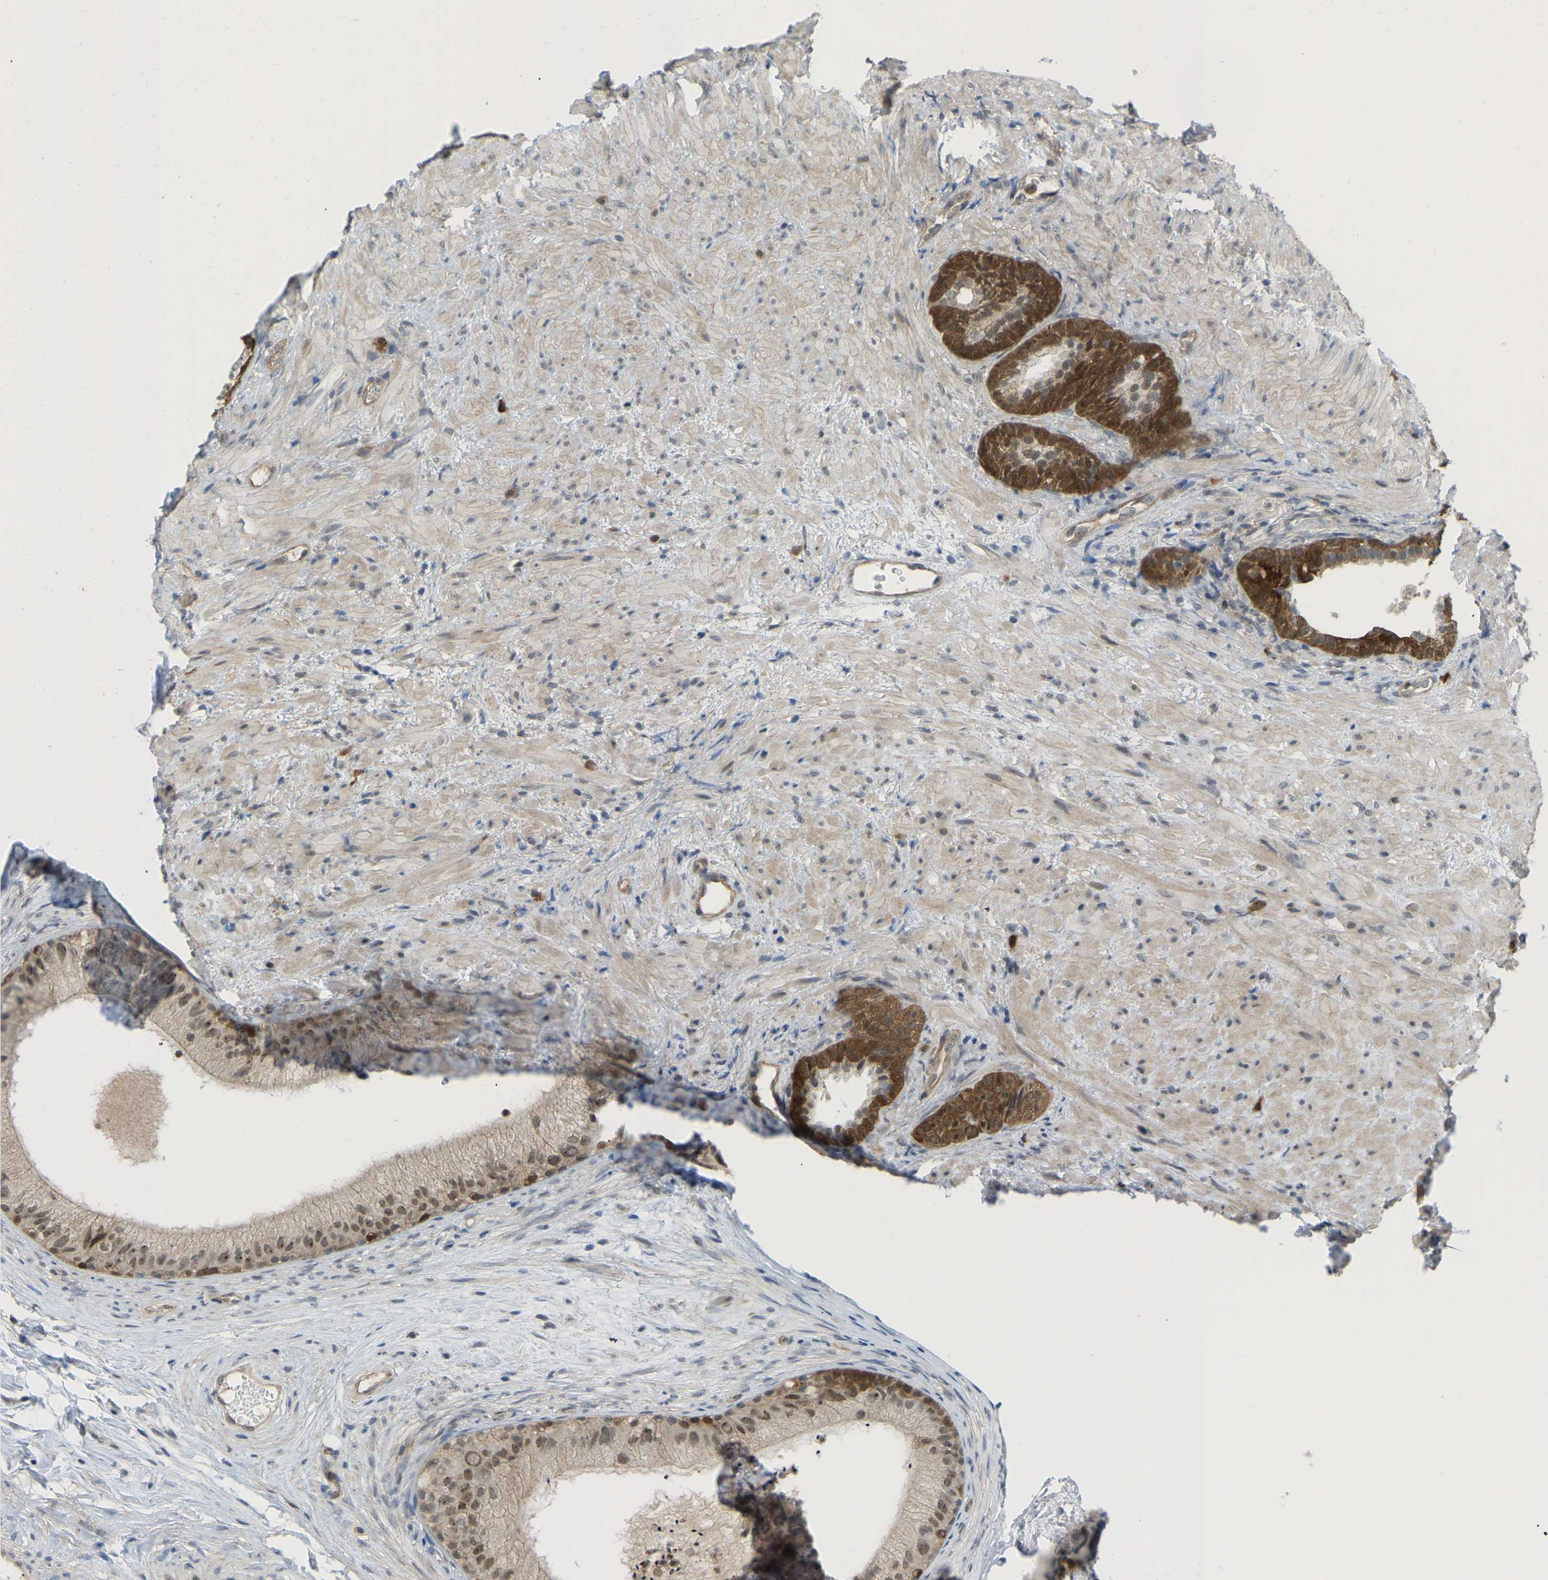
{"staining": {"intensity": "moderate", "quantity": ">75%", "location": "cytoplasmic/membranous,nuclear"}, "tissue": "prostate", "cell_type": "Glandular cells", "image_type": "normal", "snomed": [{"axis": "morphology", "description": "Normal tissue, NOS"}, {"axis": "topography", "description": "Prostate"}], "caption": "Human prostate stained with a brown dye exhibits moderate cytoplasmic/membranous,nuclear positive expression in about >75% of glandular cells.", "gene": "SERPINB5", "patient": {"sex": "male", "age": 76}}